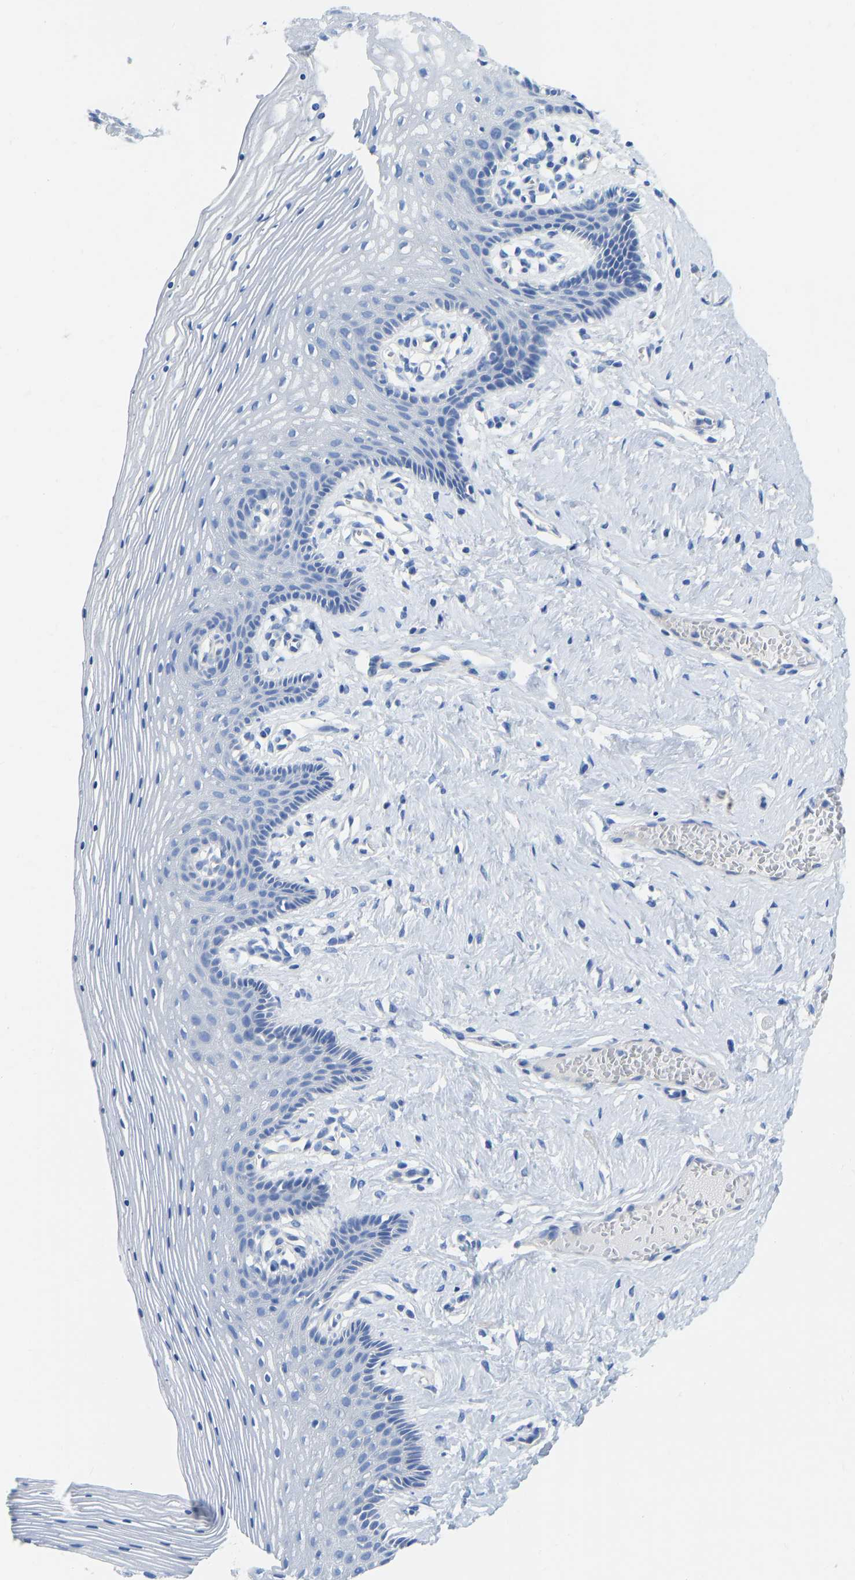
{"staining": {"intensity": "negative", "quantity": "none", "location": "none"}, "tissue": "vagina", "cell_type": "Squamous epithelial cells", "image_type": "normal", "snomed": [{"axis": "morphology", "description": "Normal tissue, NOS"}, {"axis": "topography", "description": "Vagina"}], "caption": "This is a photomicrograph of immunohistochemistry (IHC) staining of unremarkable vagina, which shows no positivity in squamous epithelial cells.", "gene": "CHAD", "patient": {"sex": "female", "age": 32}}